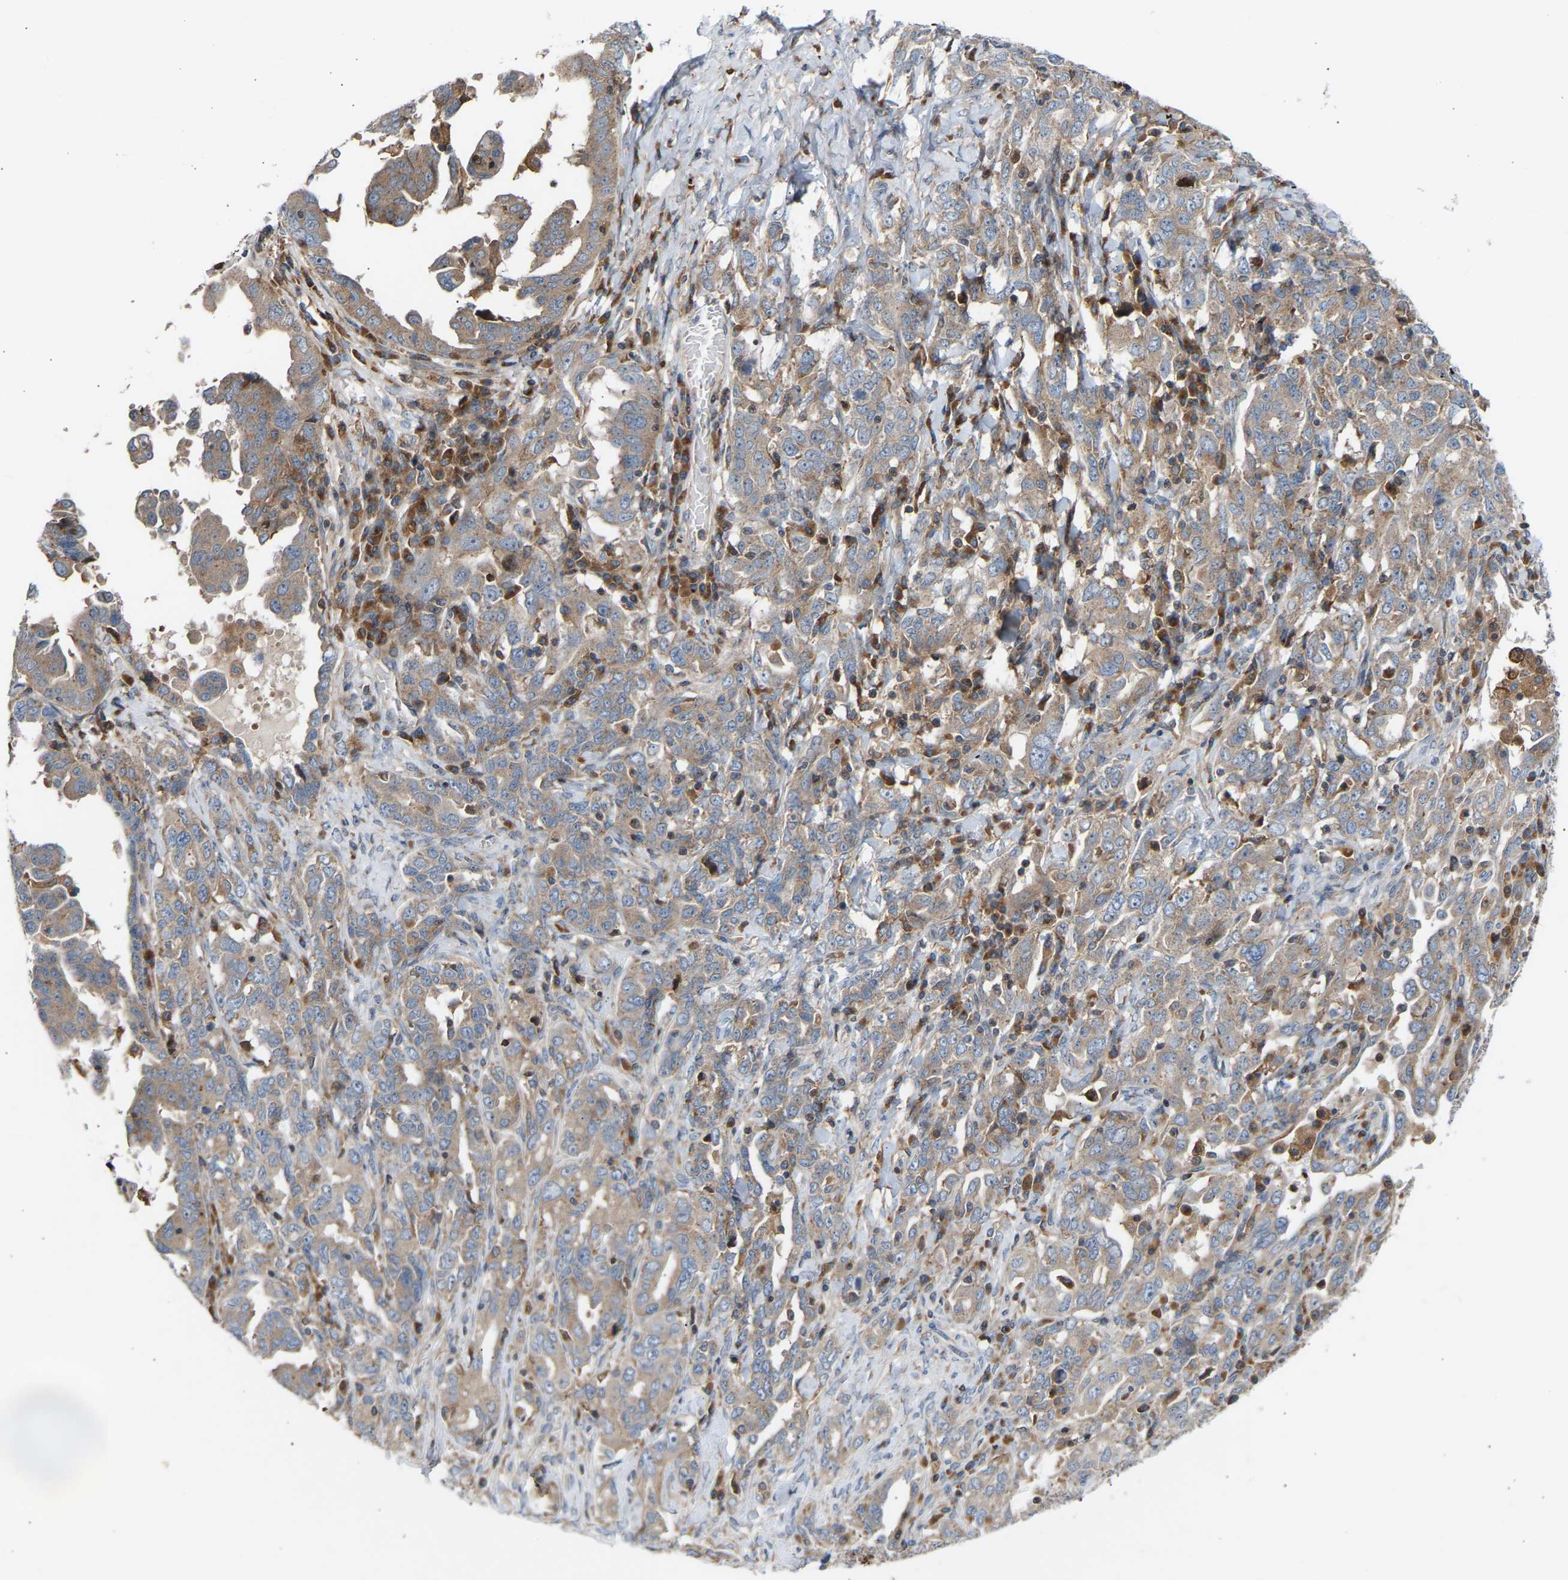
{"staining": {"intensity": "weak", "quantity": ">75%", "location": "cytoplasmic/membranous"}, "tissue": "ovarian cancer", "cell_type": "Tumor cells", "image_type": "cancer", "snomed": [{"axis": "morphology", "description": "Carcinoma, endometroid"}, {"axis": "topography", "description": "Ovary"}], "caption": "The micrograph reveals a brown stain indicating the presence of a protein in the cytoplasmic/membranous of tumor cells in ovarian endometroid carcinoma.", "gene": "GCN1", "patient": {"sex": "female", "age": 62}}